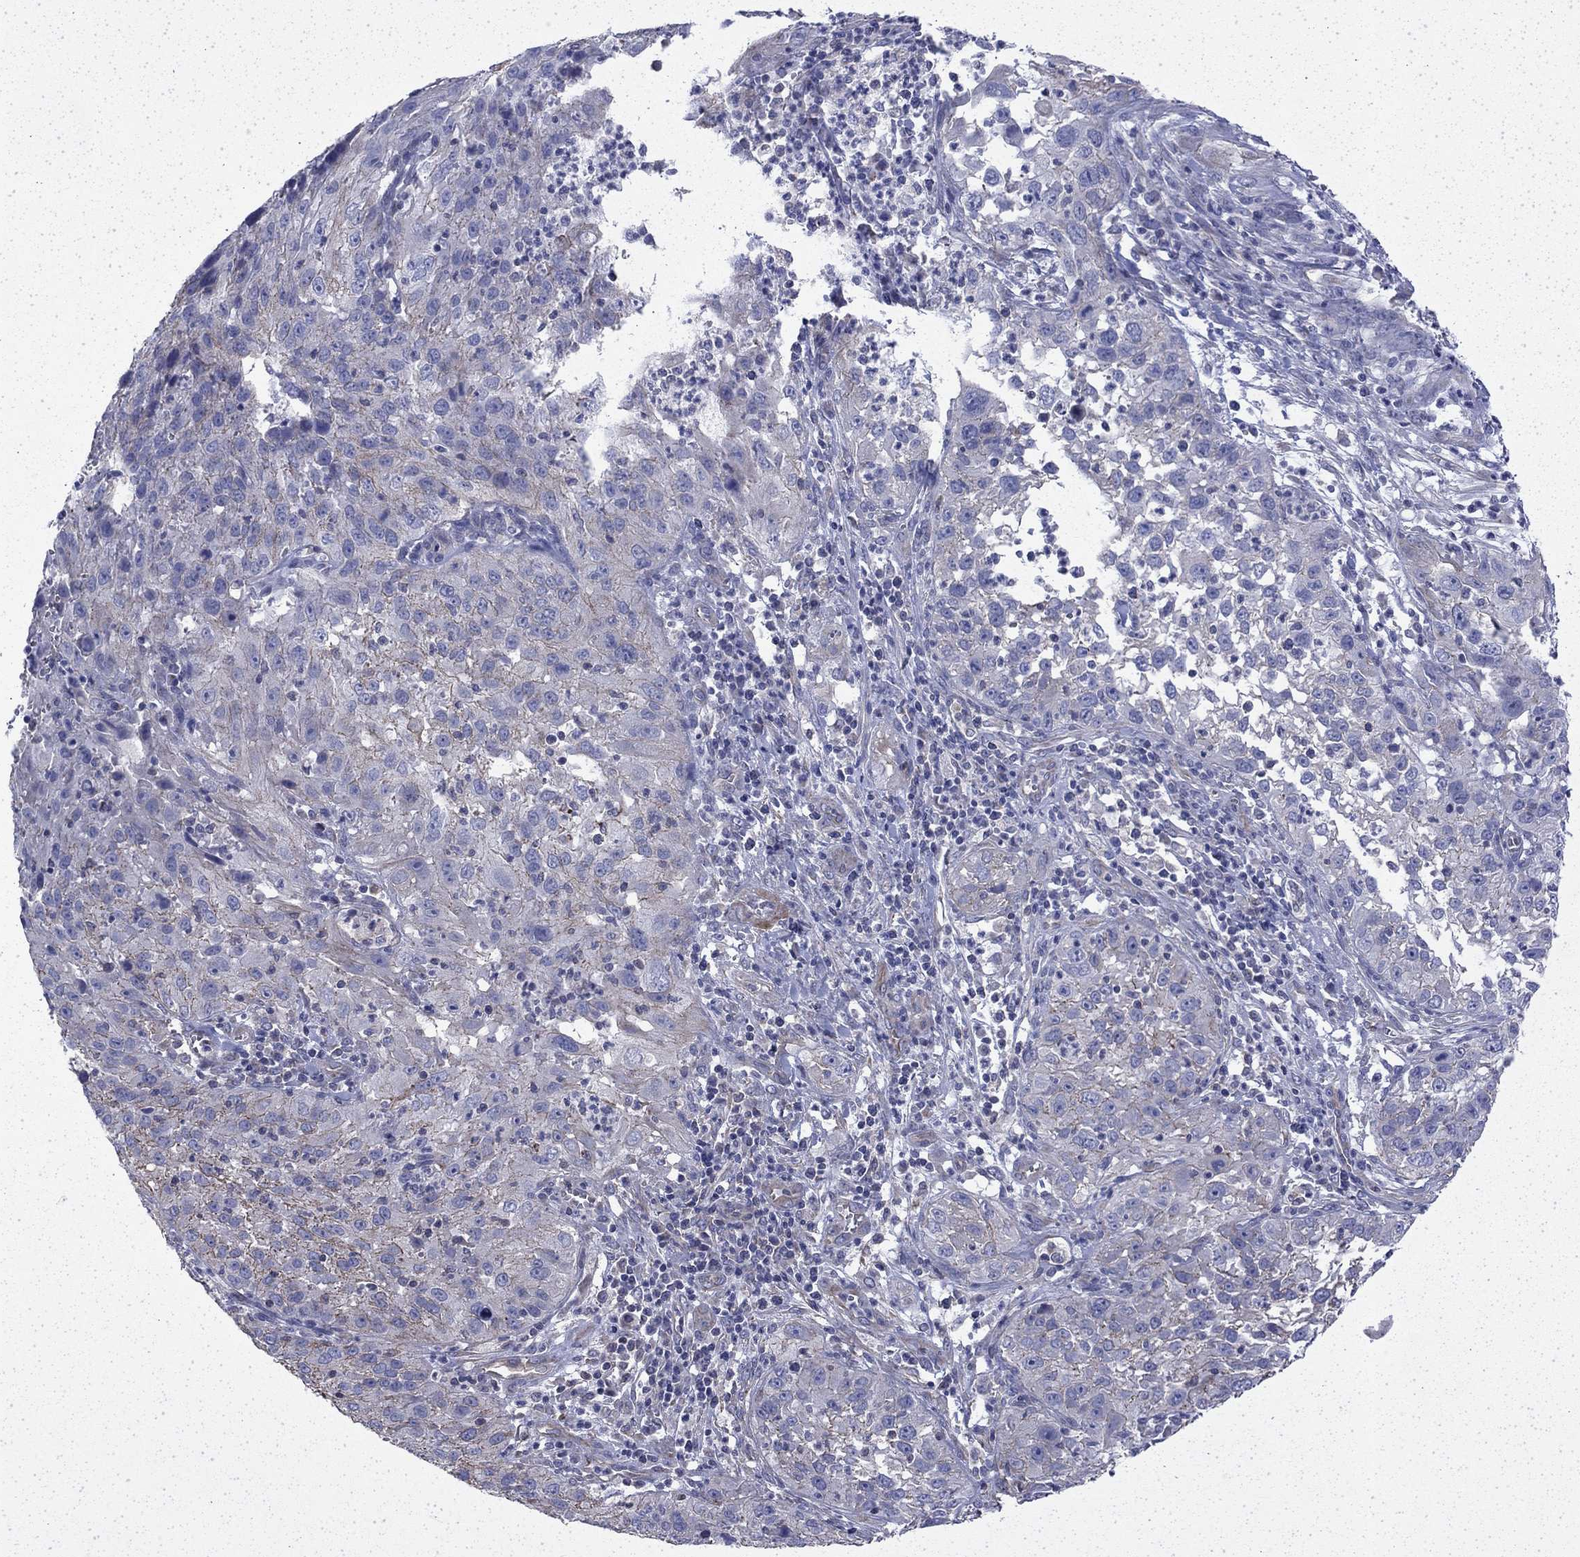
{"staining": {"intensity": "weak", "quantity": "<25%", "location": "cytoplasmic/membranous"}, "tissue": "cervical cancer", "cell_type": "Tumor cells", "image_type": "cancer", "snomed": [{"axis": "morphology", "description": "Squamous cell carcinoma, NOS"}, {"axis": "topography", "description": "Cervix"}], "caption": "Protein analysis of cervical cancer demonstrates no significant positivity in tumor cells. The staining was performed using DAB (3,3'-diaminobenzidine) to visualize the protein expression in brown, while the nuclei were stained in blue with hematoxylin (Magnification: 20x).", "gene": "DTNA", "patient": {"sex": "female", "age": 32}}